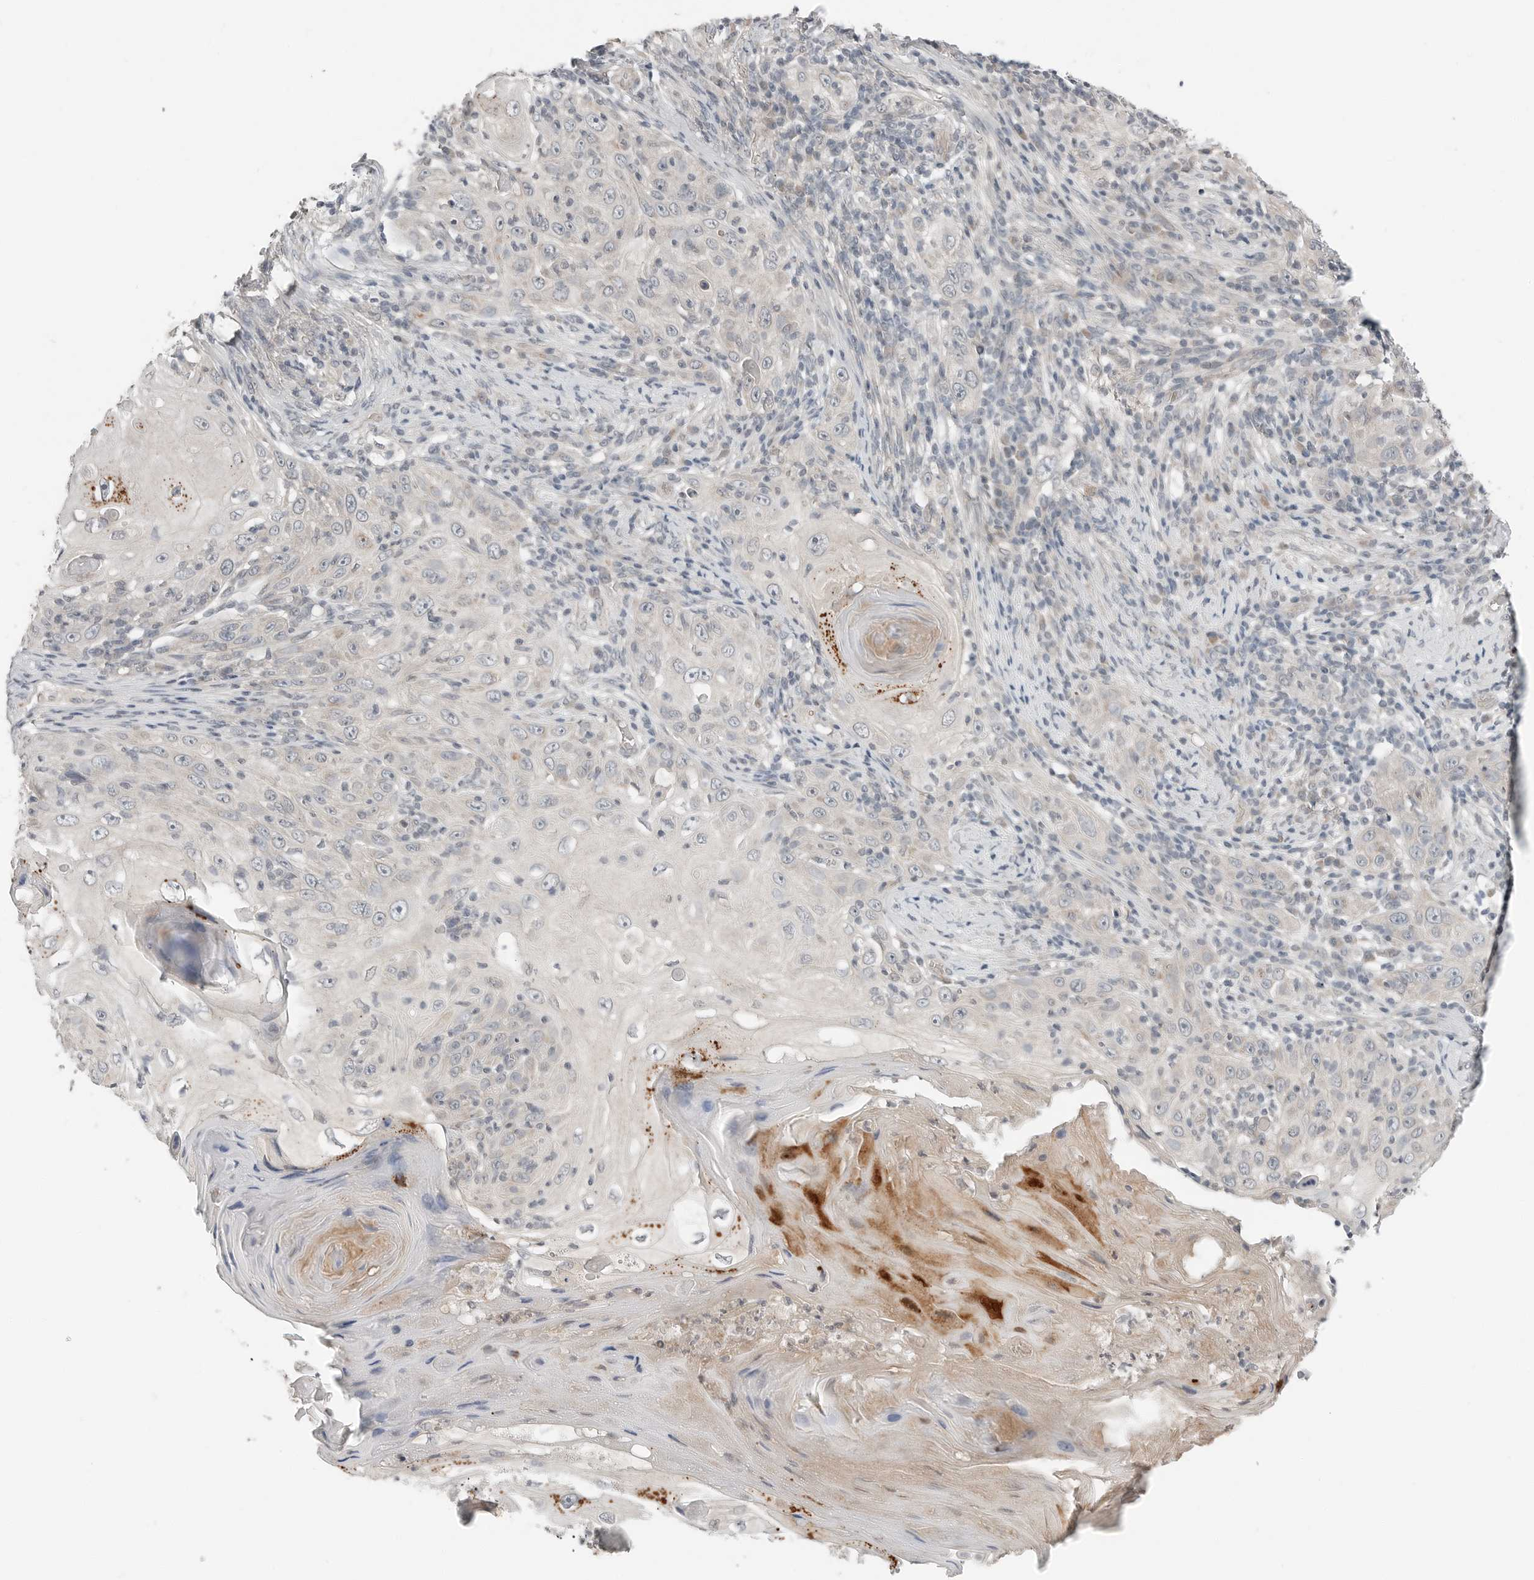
{"staining": {"intensity": "negative", "quantity": "none", "location": "none"}, "tissue": "skin cancer", "cell_type": "Tumor cells", "image_type": "cancer", "snomed": [{"axis": "morphology", "description": "Squamous cell carcinoma, NOS"}, {"axis": "topography", "description": "Skin"}], "caption": "Micrograph shows no protein positivity in tumor cells of skin squamous cell carcinoma tissue. (DAB immunohistochemistry (IHC) visualized using brightfield microscopy, high magnification).", "gene": "FCRLB", "patient": {"sex": "female", "age": 88}}